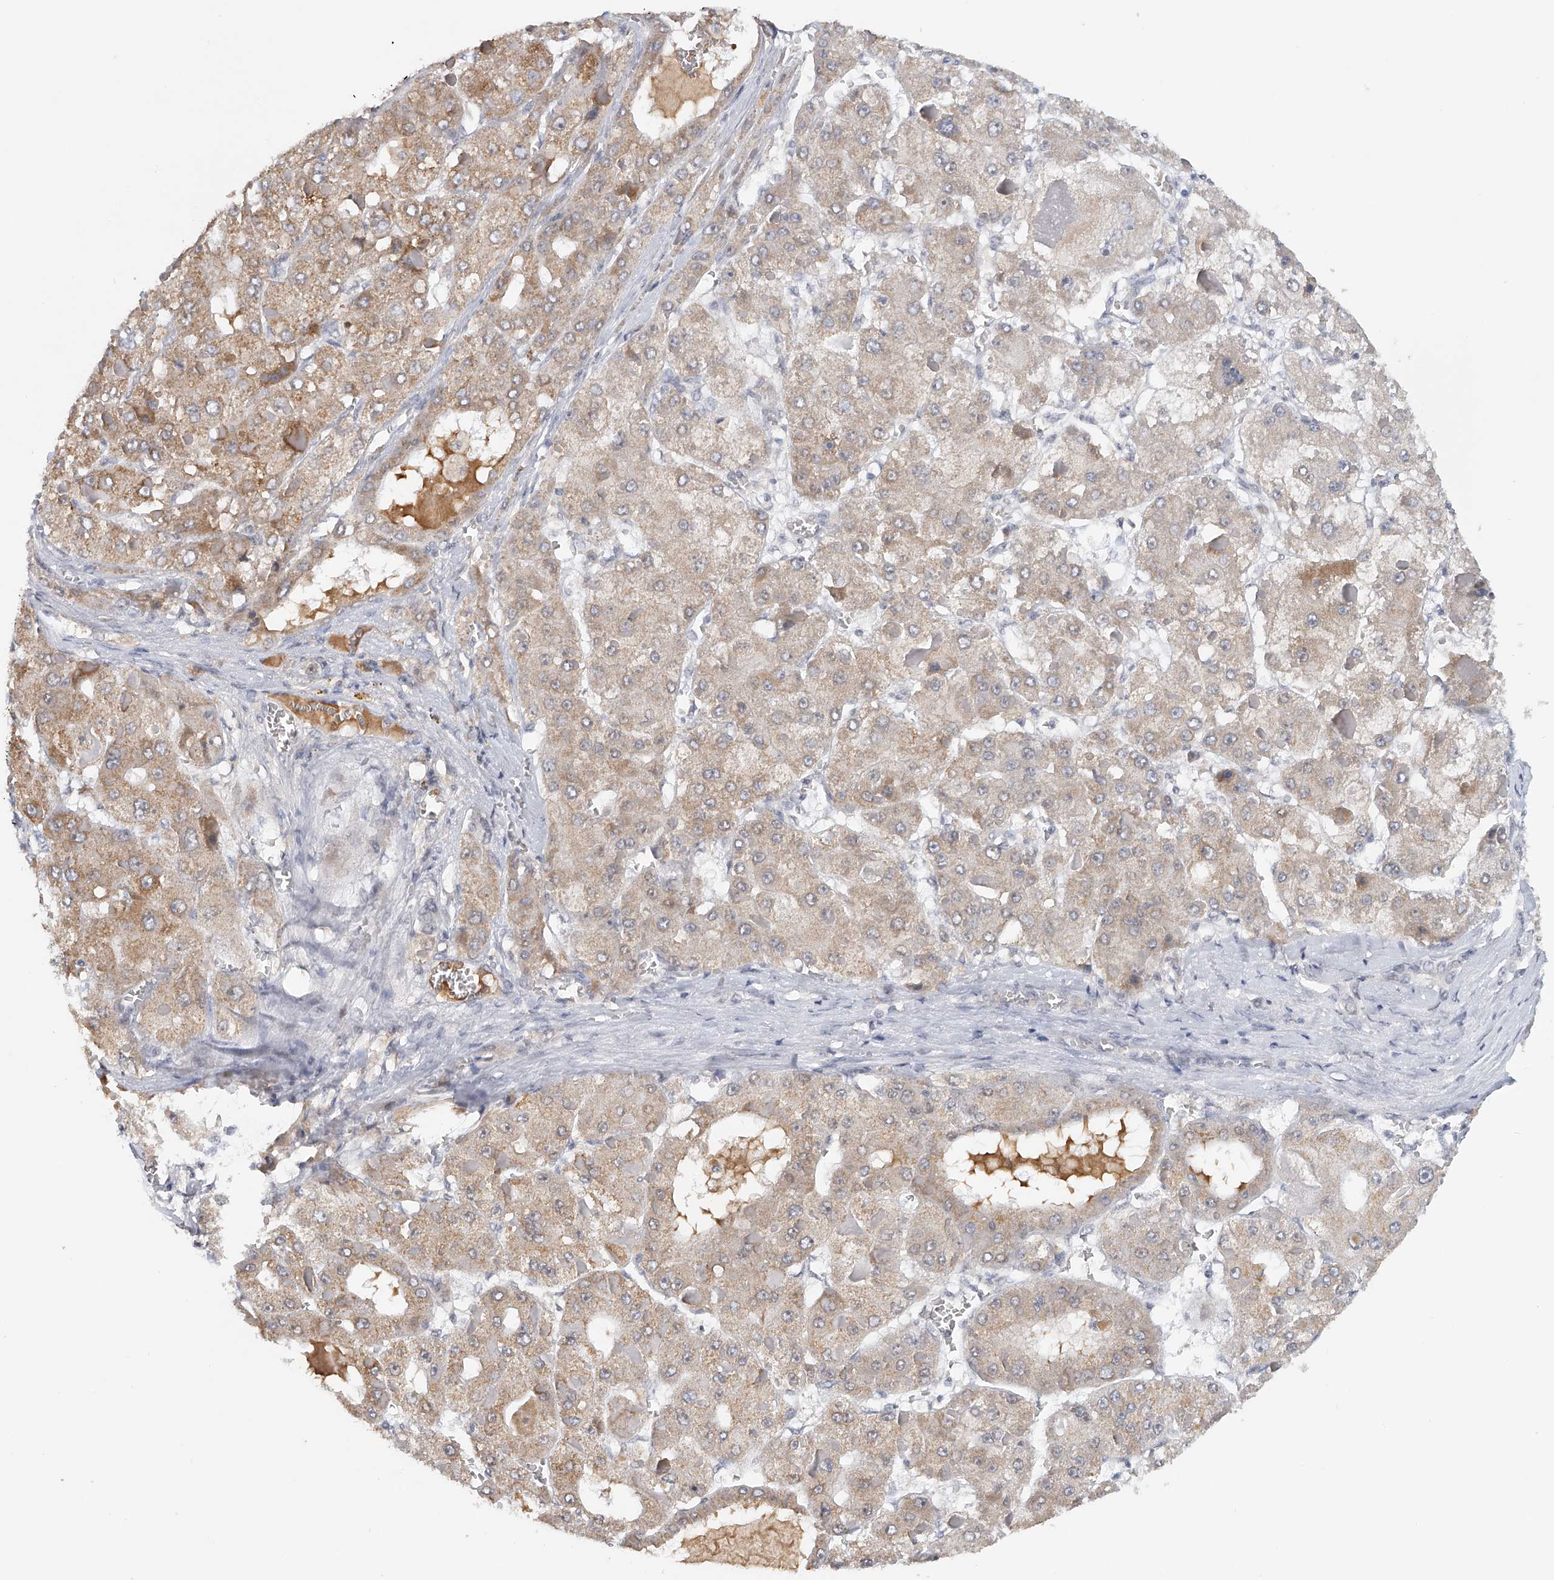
{"staining": {"intensity": "moderate", "quantity": "25%-75%", "location": "cytoplasmic/membranous"}, "tissue": "liver cancer", "cell_type": "Tumor cells", "image_type": "cancer", "snomed": [{"axis": "morphology", "description": "Carcinoma, Hepatocellular, NOS"}, {"axis": "topography", "description": "Liver"}], "caption": "This is an image of immunohistochemistry staining of liver hepatocellular carcinoma, which shows moderate positivity in the cytoplasmic/membranous of tumor cells.", "gene": "DDX43", "patient": {"sex": "female", "age": 73}}